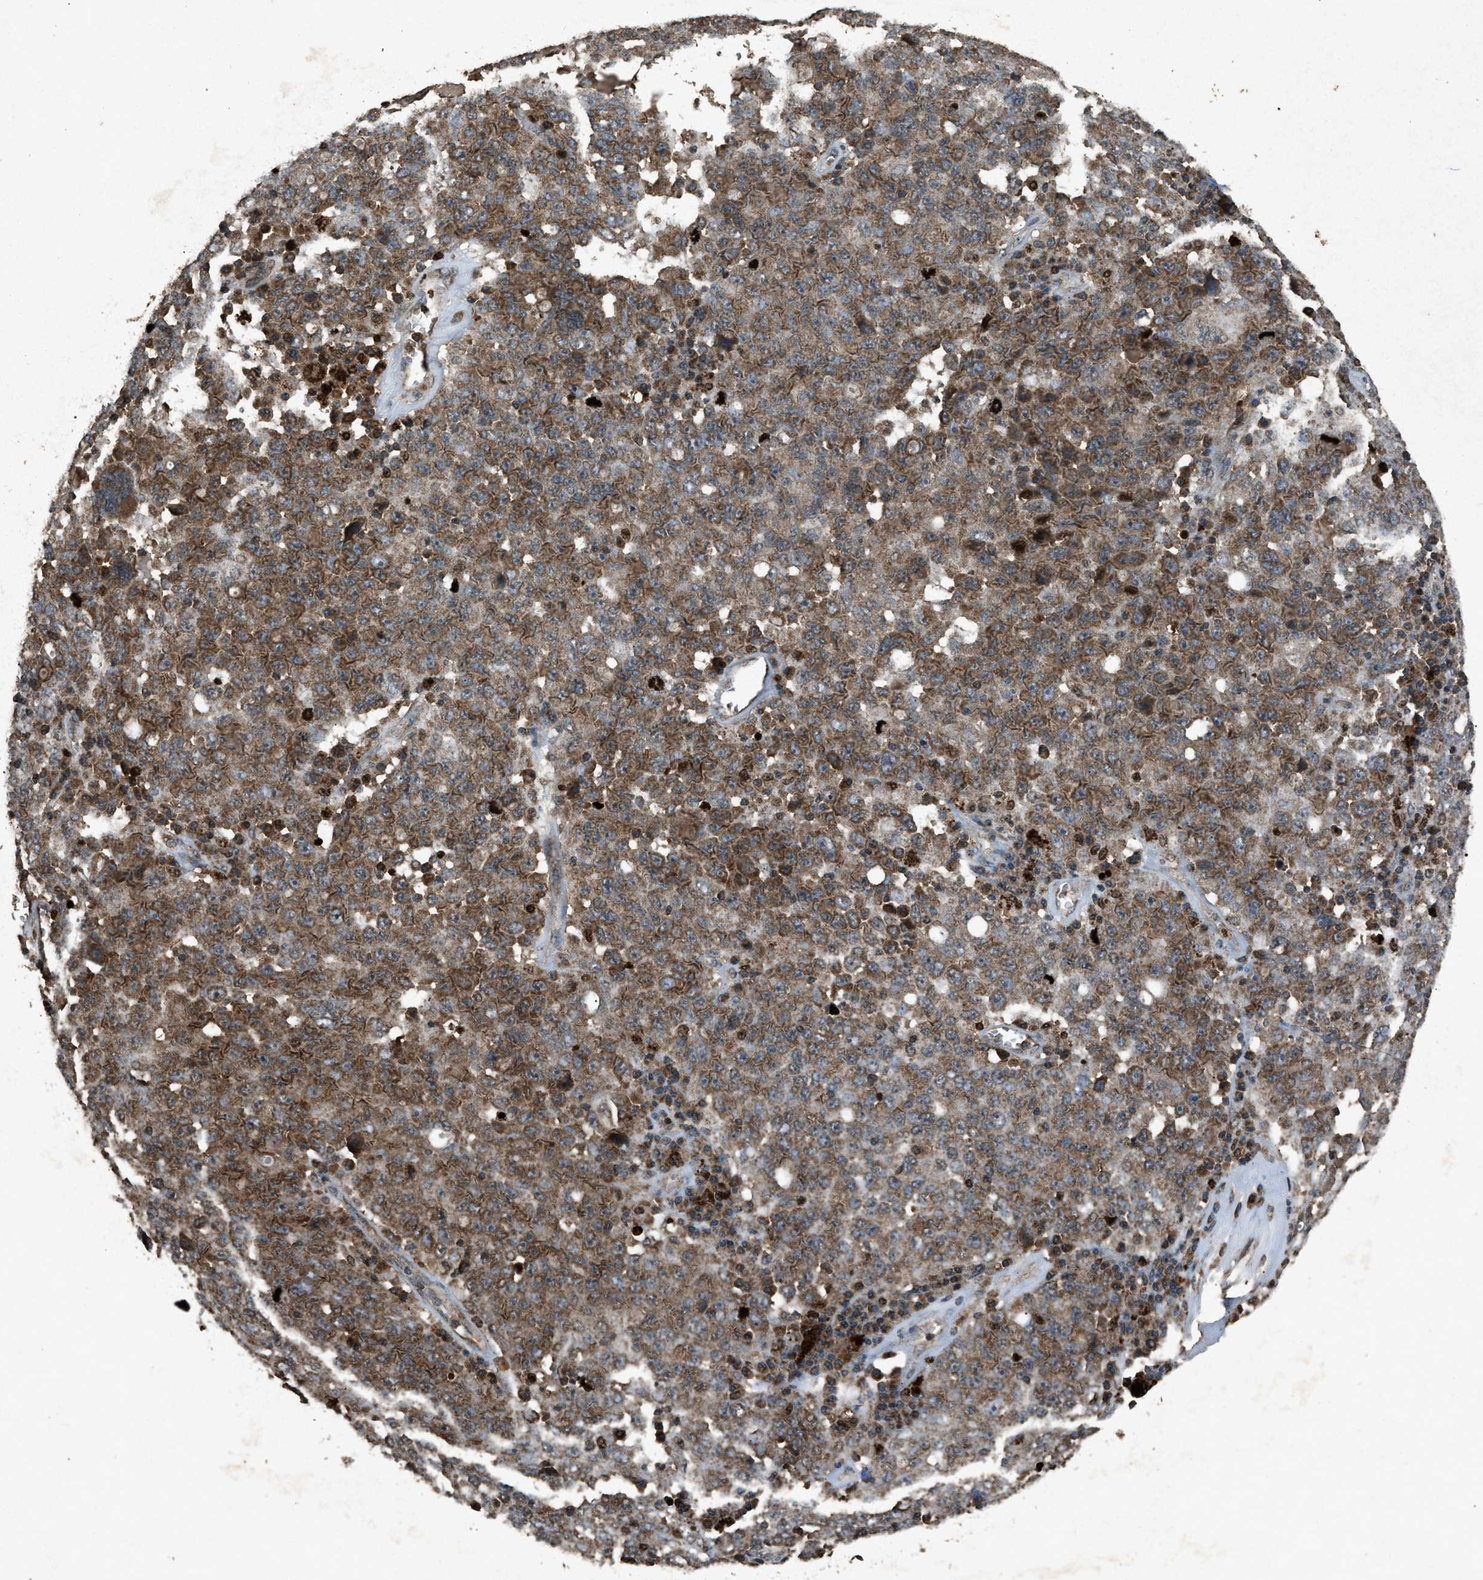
{"staining": {"intensity": "moderate", "quantity": ">75%", "location": "cytoplasmic/membranous"}, "tissue": "ovarian cancer", "cell_type": "Tumor cells", "image_type": "cancer", "snomed": [{"axis": "morphology", "description": "Carcinoma, endometroid"}, {"axis": "topography", "description": "Ovary"}], "caption": "Tumor cells display moderate cytoplasmic/membranous expression in about >75% of cells in ovarian endometroid carcinoma.", "gene": "OAS1", "patient": {"sex": "female", "age": 62}}